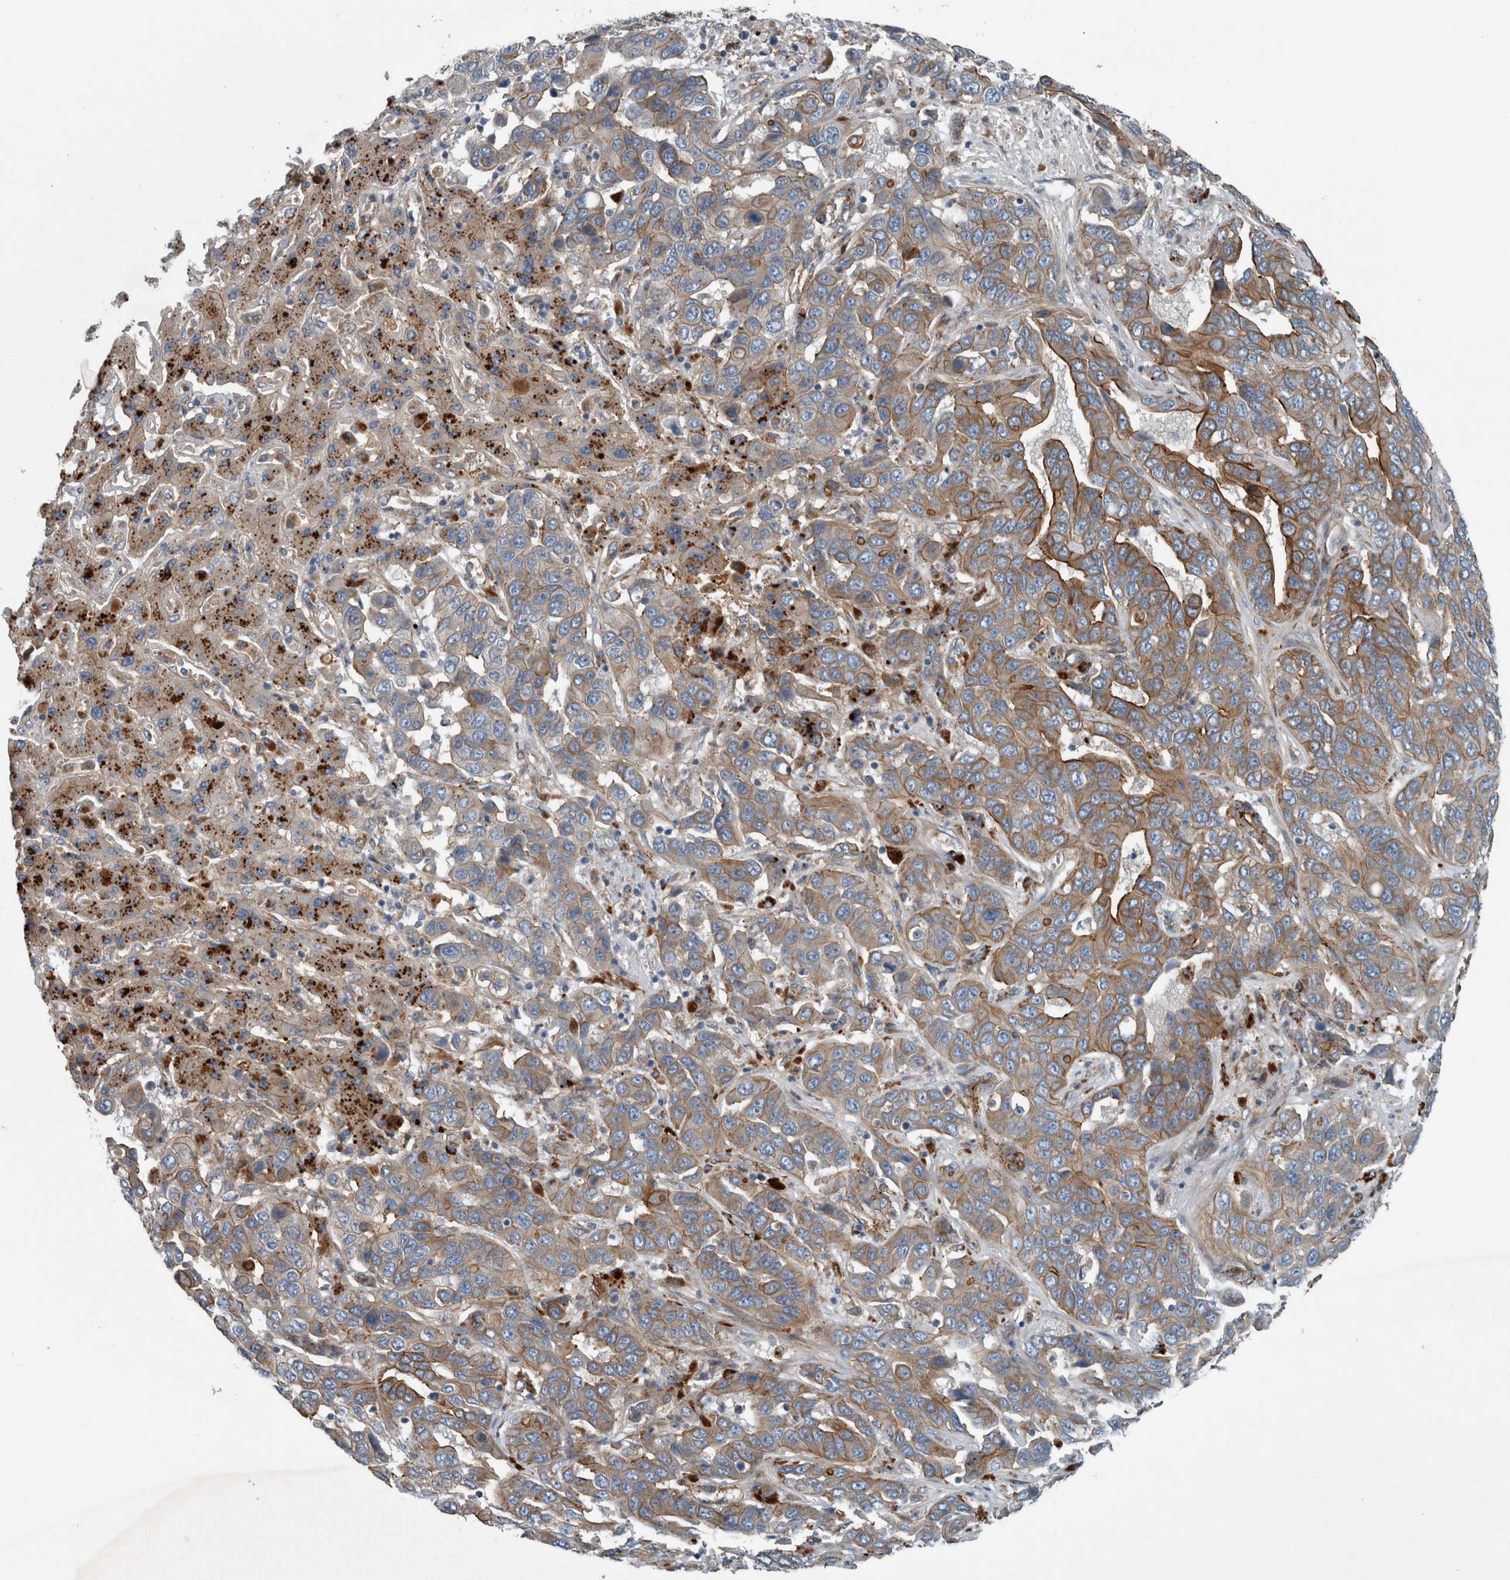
{"staining": {"intensity": "strong", "quantity": "<25%", "location": "cytoplasmic/membranous"}, "tissue": "liver cancer", "cell_type": "Tumor cells", "image_type": "cancer", "snomed": [{"axis": "morphology", "description": "Cholangiocarcinoma"}, {"axis": "topography", "description": "Liver"}], "caption": "A medium amount of strong cytoplasmic/membranous staining is identified in approximately <25% of tumor cells in liver cancer (cholangiocarcinoma) tissue. (Stains: DAB (3,3'-diaminobenzidine) in brown, nuclei in blue, Microscopy: brightfield microscopy at high magnification).", "gene": "GLT8D2", "patient": {"sex": "female", "age": 52}}